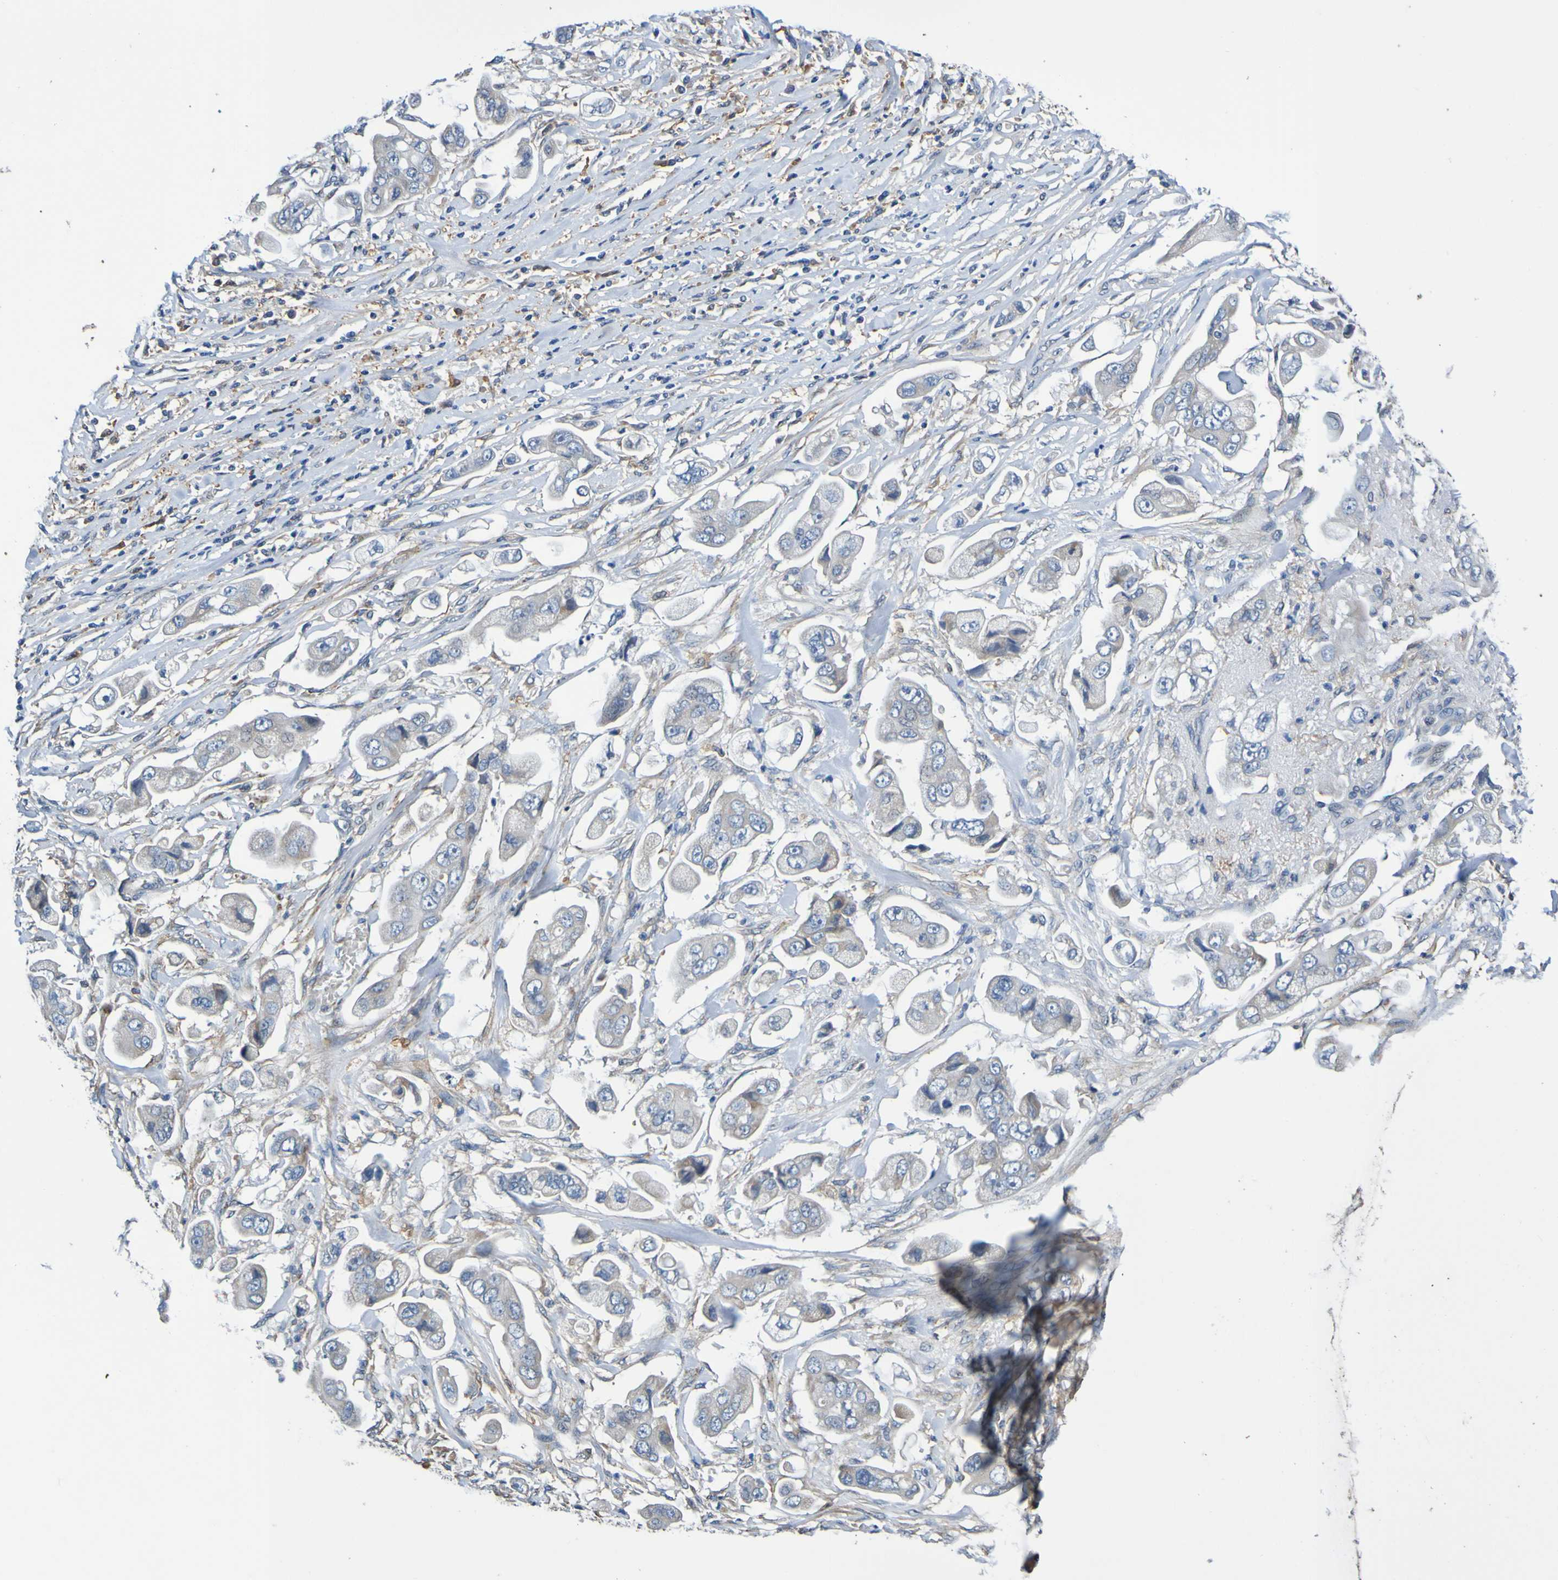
{"staining": {"intensity": "weak", "quantity": ">75%", "location": "cytoplasmic/membranous"}, "tissue": "stomach cancer", "cell_type": "Tumor cells", "image_type": "cancer", "snomed": [{"axis": "morphology", "description": "Adenocarcinoma, NOS"}, {"axis": "topography", "description": "Stomach"}], "caption": "The photomicrograph reveals staining of stomach cancer, revealing weak cytoplasmic/membranous protein positivity (brown color) within tumor cells. (Stains: DAB (3,3'-diaminobenzidine) in brown, nuclei in blue, Microscopy: brightfield microscopy at high magnification).", "gene": "METAP2", "patient": {"sex": "male", "age": 62}}